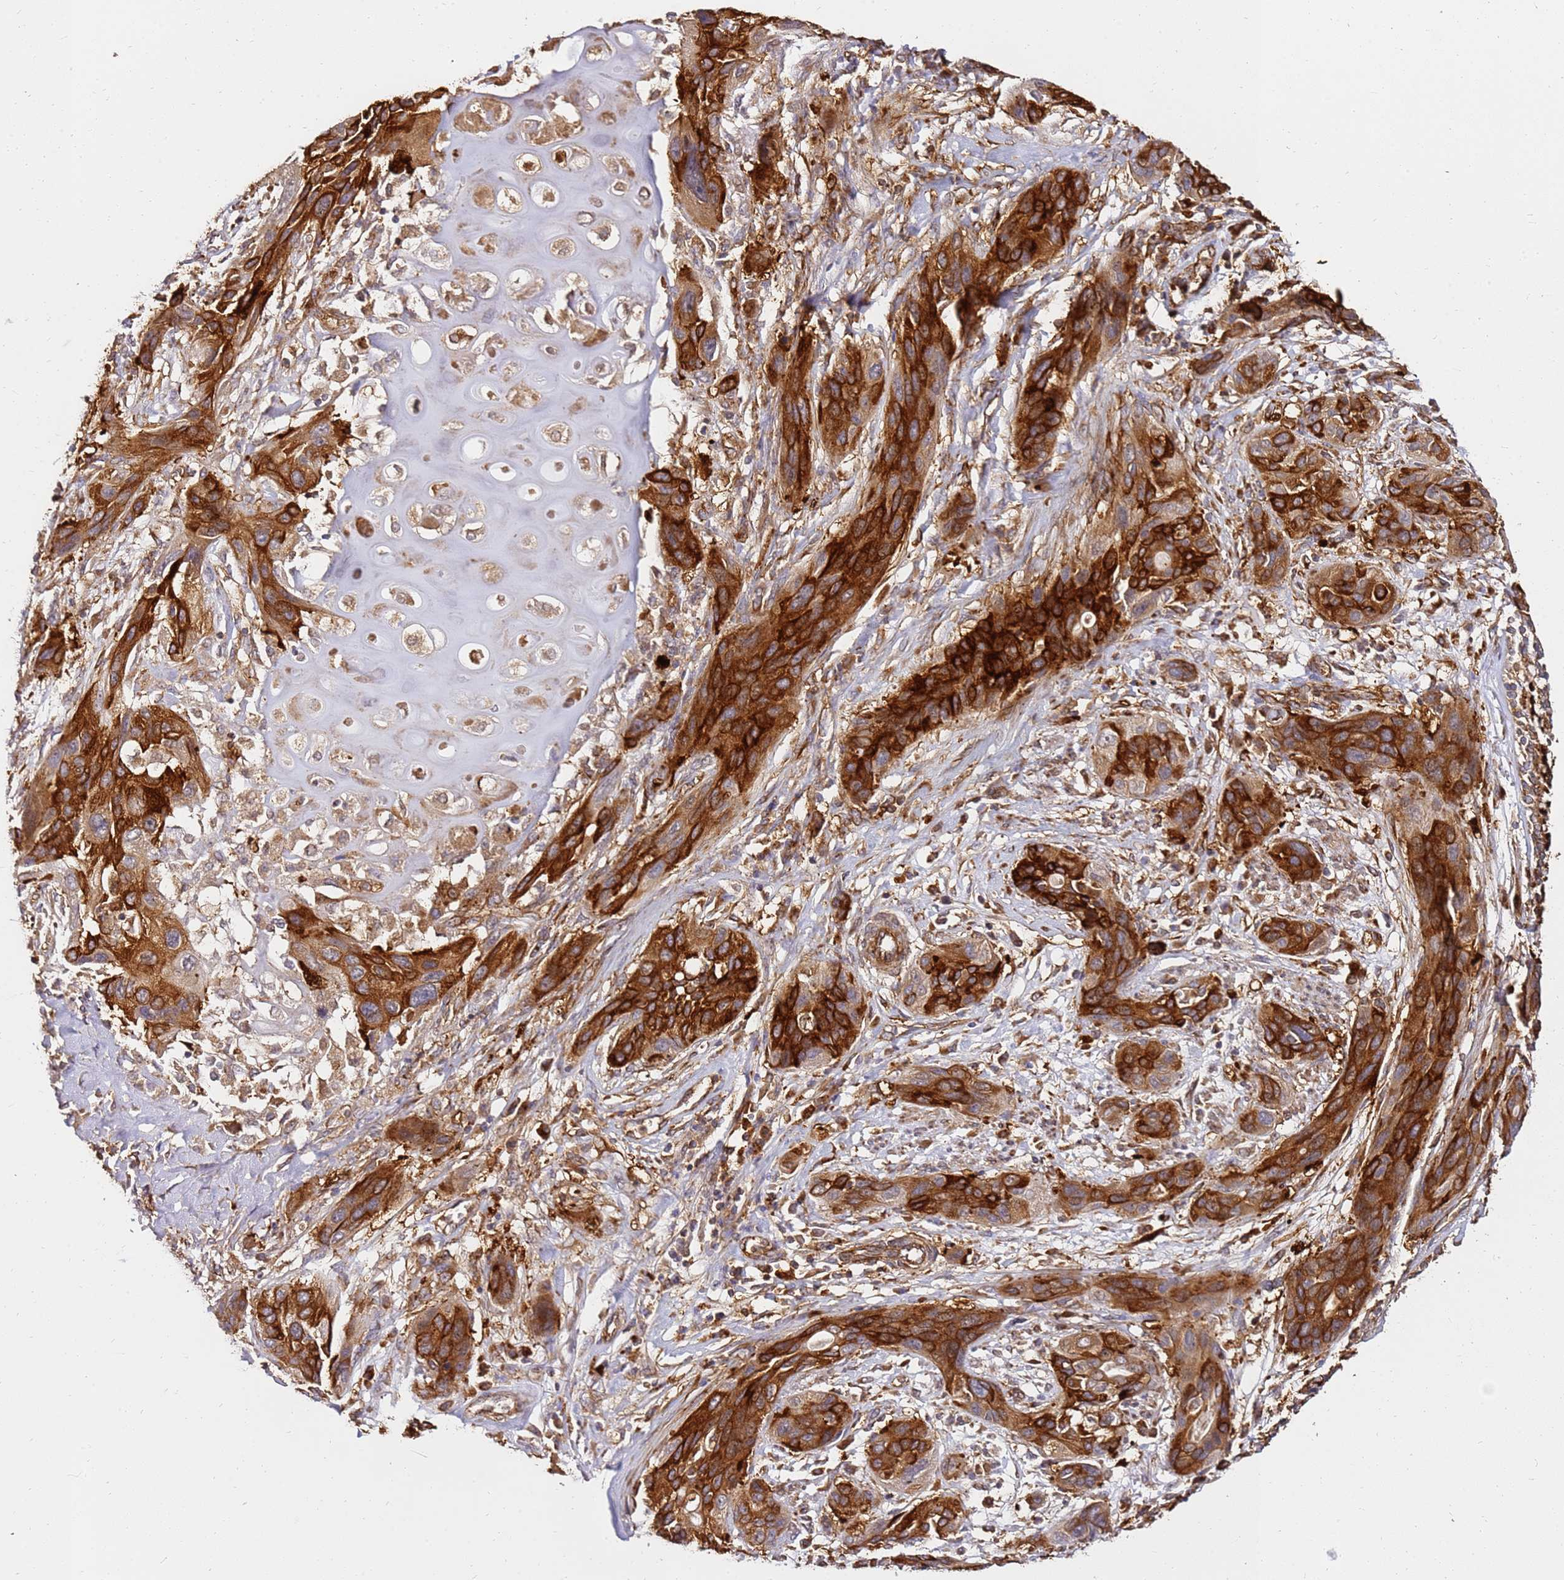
{"staining": {"intensity": "strong", "quantity": ">75%", "location": "cytoplasmic/membranous"}, "tissue": "lung cancer", "cell_type": "Tumor cells", "image_type": "cancer", "snomed": [{"axis": "morphology", "description": "Squamous cell carcinoma, NOS"}, {"axis": "topography", "description": "Lung"}], "caption": "Strong cytoplasmic/membranous protein staining is identified in about >75% of tumor cells in lung cancer.", "gene": "DVL3", "patient": {"sex": "female", "age": 70}}